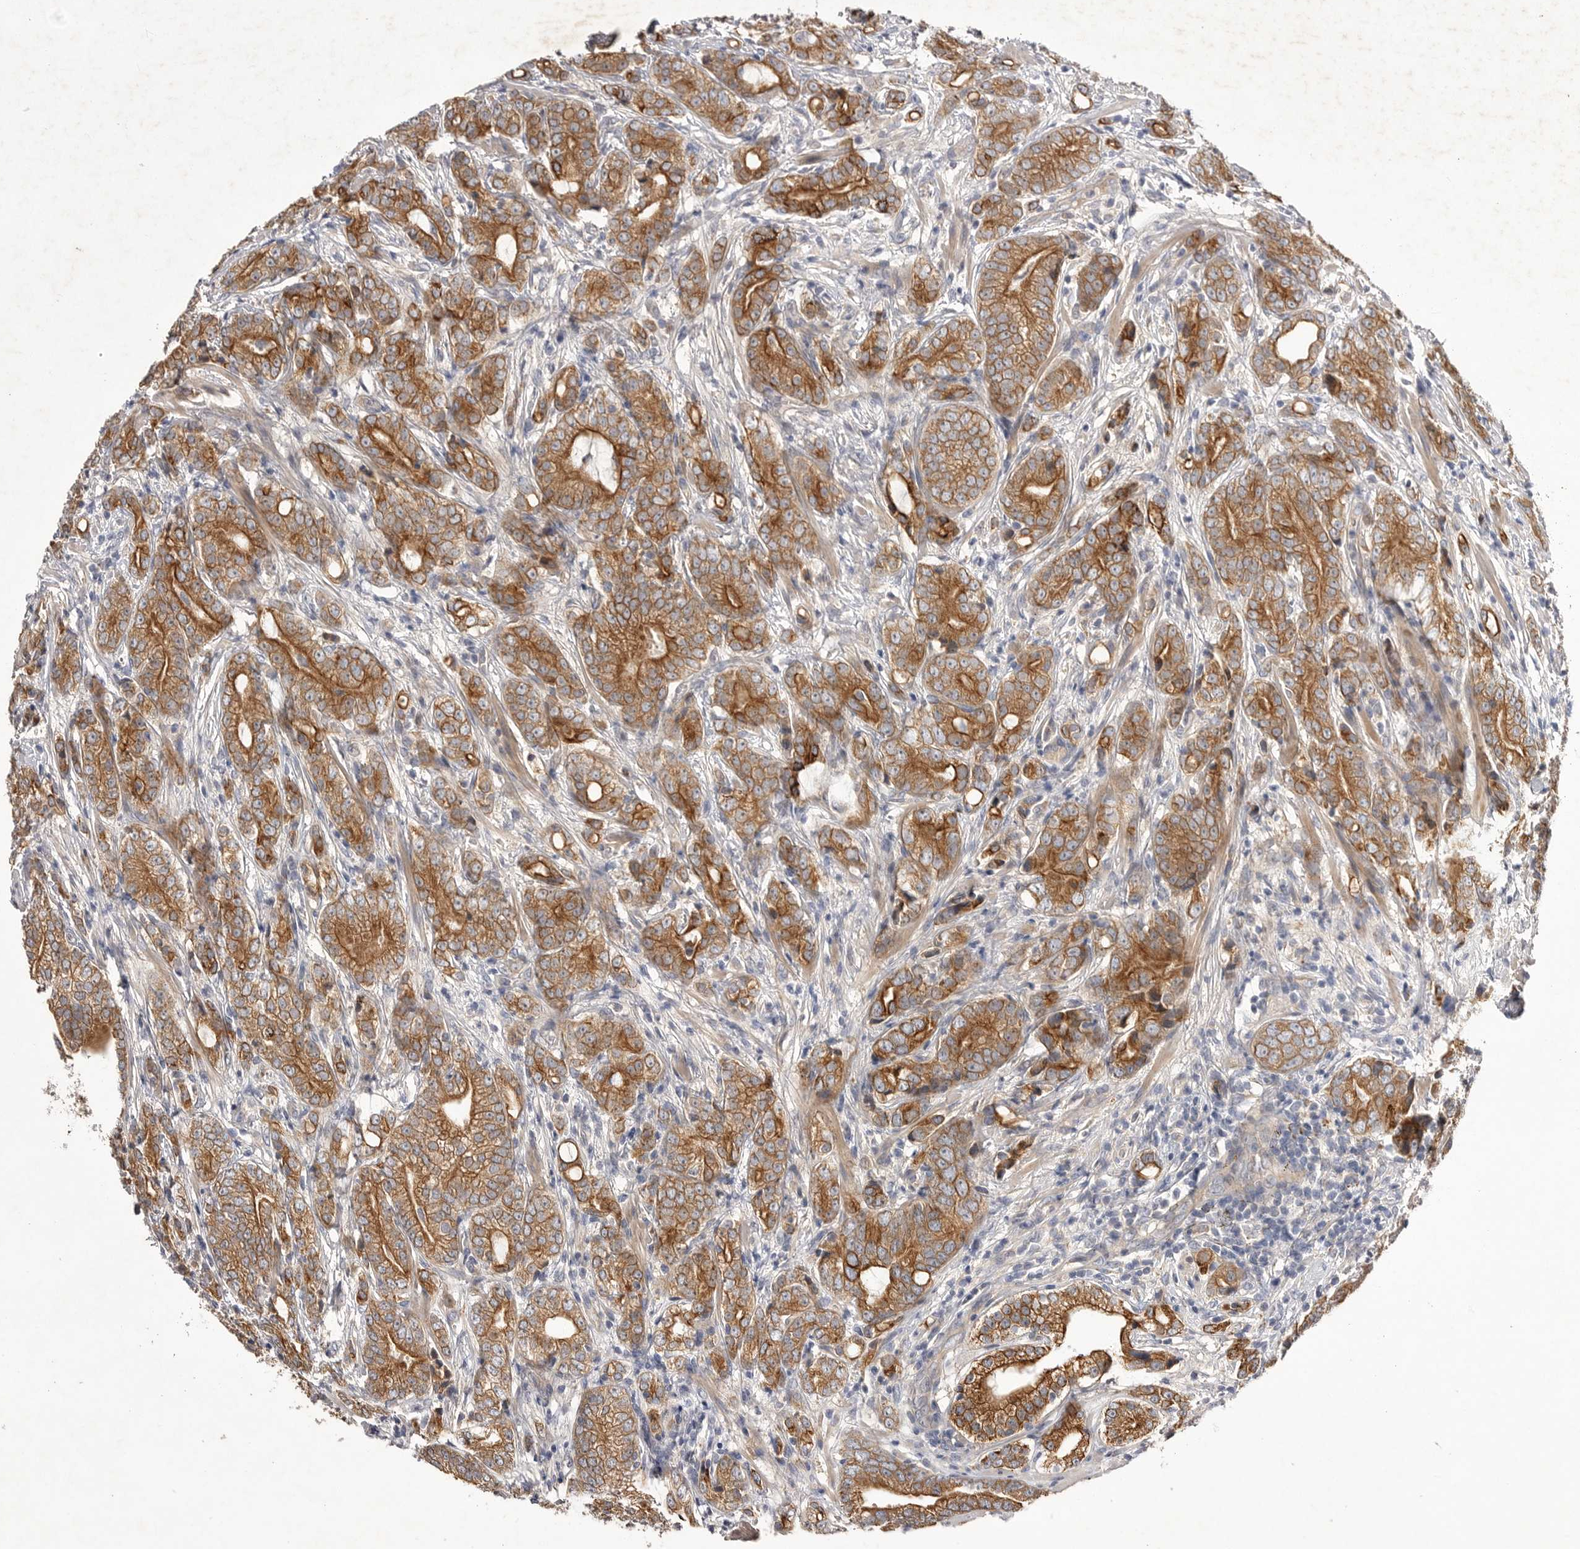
{"staining": {"intensity": "moderate", "quantity": ">75%", "location": "cytoplasmic/membranous"}, "tissue": "prostate cancer", "cell_type": "Tumor cells", "image_type": "cancer", "snomed": [{"axis": "morphology", "description": "Adenocarcinoma, High grade"}, {"axis": "topography", "description": "Prostate"}], "caption": "Human prostate cancer (adenocarcinoma (high-grade)) stained with a protein marker demonstrates moderate staining in tumor cells.", "gene": "DHDDS", "patient": {"sex": "male", "age": 57}}